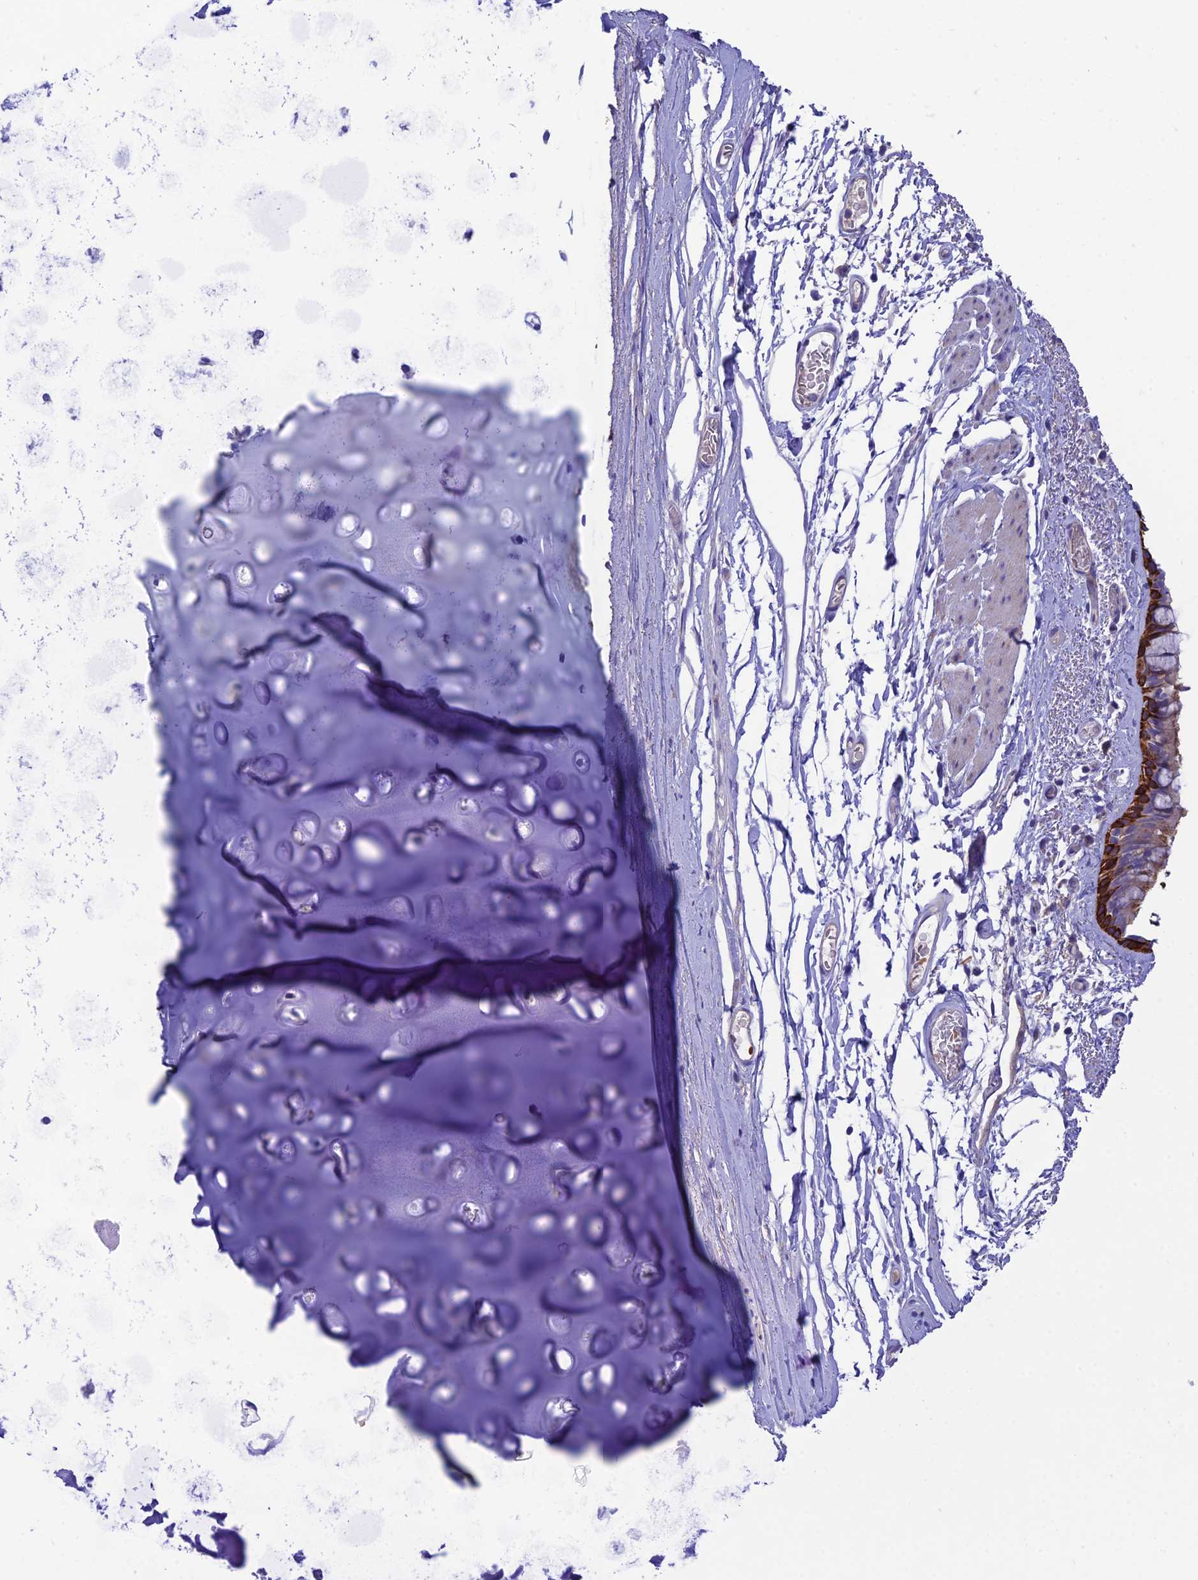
{"staining": {"intensity": "strong", "quantity": "25%-75%", "location": "cytoplasmic/membranous"}, "tissue": "bronchus", "cell_type": "Respiratory epithelial cells", "image_type": "normal", "snomed": [{"axis": "morphology", "description": "Normal tissue, NOS"}, {"axis": "topography", "description": "Cartilage tissue"}], "caption": "An immunohistochemistry (IHC) image of unremarkable tissue is shown. Protein staining in brown highlights strong cytoplasmic/membranous positivity in bronchus within respiratory epithelial cells. The staining was performed using DAB (3,3'-diaminobenzidine) to visualize the protein expression in brown, while the nuclei were stained in blue with hematoxylin (Magnification: 20x).", "gene": "CCDC157", "patient": {"sex": "male", "age": 63}}